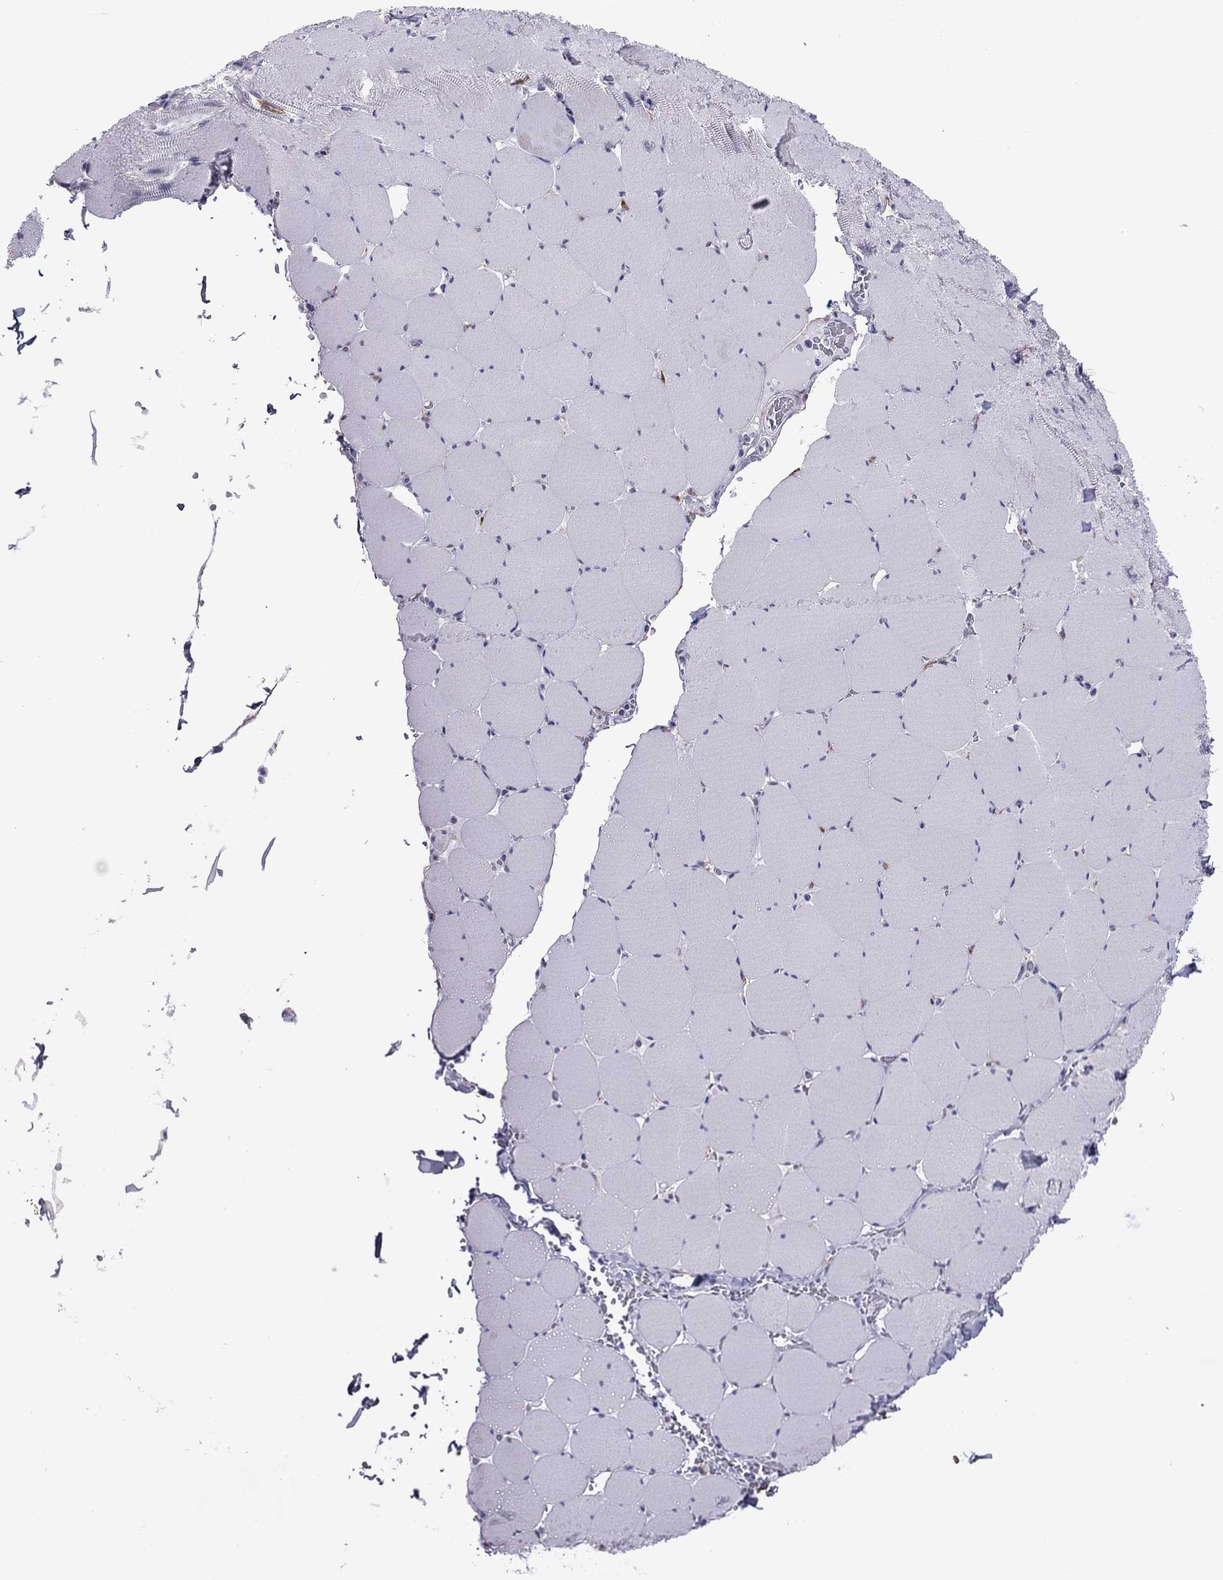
{"staining": {"intensity": "negative", "quantity": "none", "location": "none"}, "tissue": "skeletal muscle", "cell_type": "Myocytes", "image_type": "normal", "snomed": [{"axis": "morphology", "description": "Normal tissue, NOS"}, {"axis": "morphology", "description": "Malignant melanoma, Metastatic site"}, {"axis": "topography", "description": "Skeletal muscle"}], "caption": "Immunohistochemistry (IHC) of benign human skeletal muscle exhibits no expression in myocytes. (Immunohistochemistry, brightfield microscopy, high magnification).", "gene": "ZNF646", "patient": {"sex": "male", "age": 50}}